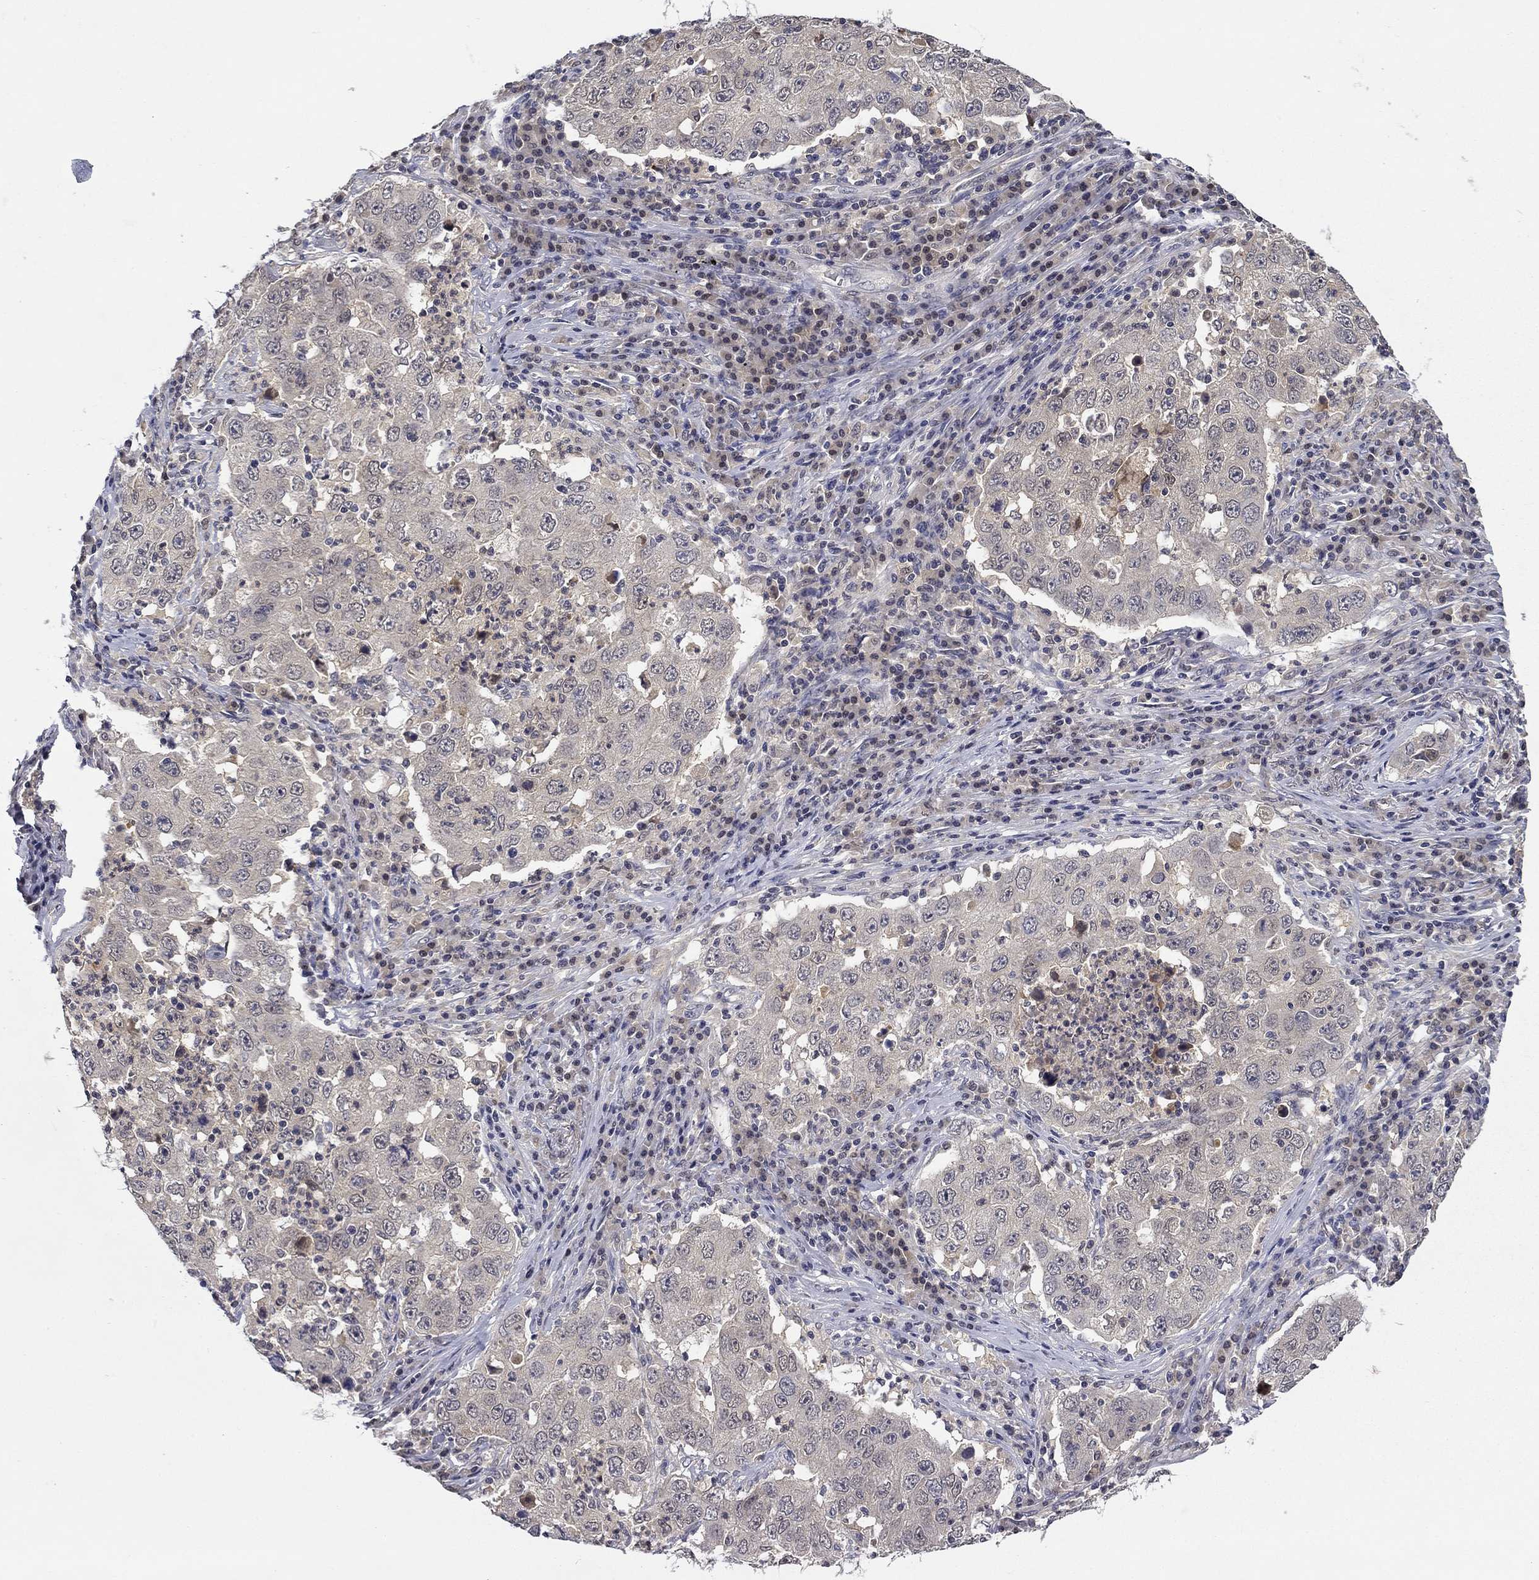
{"staining": {"intensity": "negative", "quantity": "none", "location": "none"}, "tissue": "lung cancer", "cell_type": "Tumor cells", "image_type": "cancer", "snomed": [{"axis": "morphology", "description": "Adenocarcinoma, NOS"}, {"axis": "topography", "description": "Lung"}], "caption": "High magnification brightfield microscopy of lung adenocarcinoma stained with DAB (3,3'-diaminobenzidine) (brown) and counterstained with hematoxylin (blue): tumor cells show no significant positivity. (Stains: DAB (3,3'-diaminobenzidine) immunohistochemistry (IHC) with hematoxylin counter stain, Microscopy: brightfield microscopy at high magnification).", "gene": "DDTL", "patient": {"sex": "male", "age": 73}}